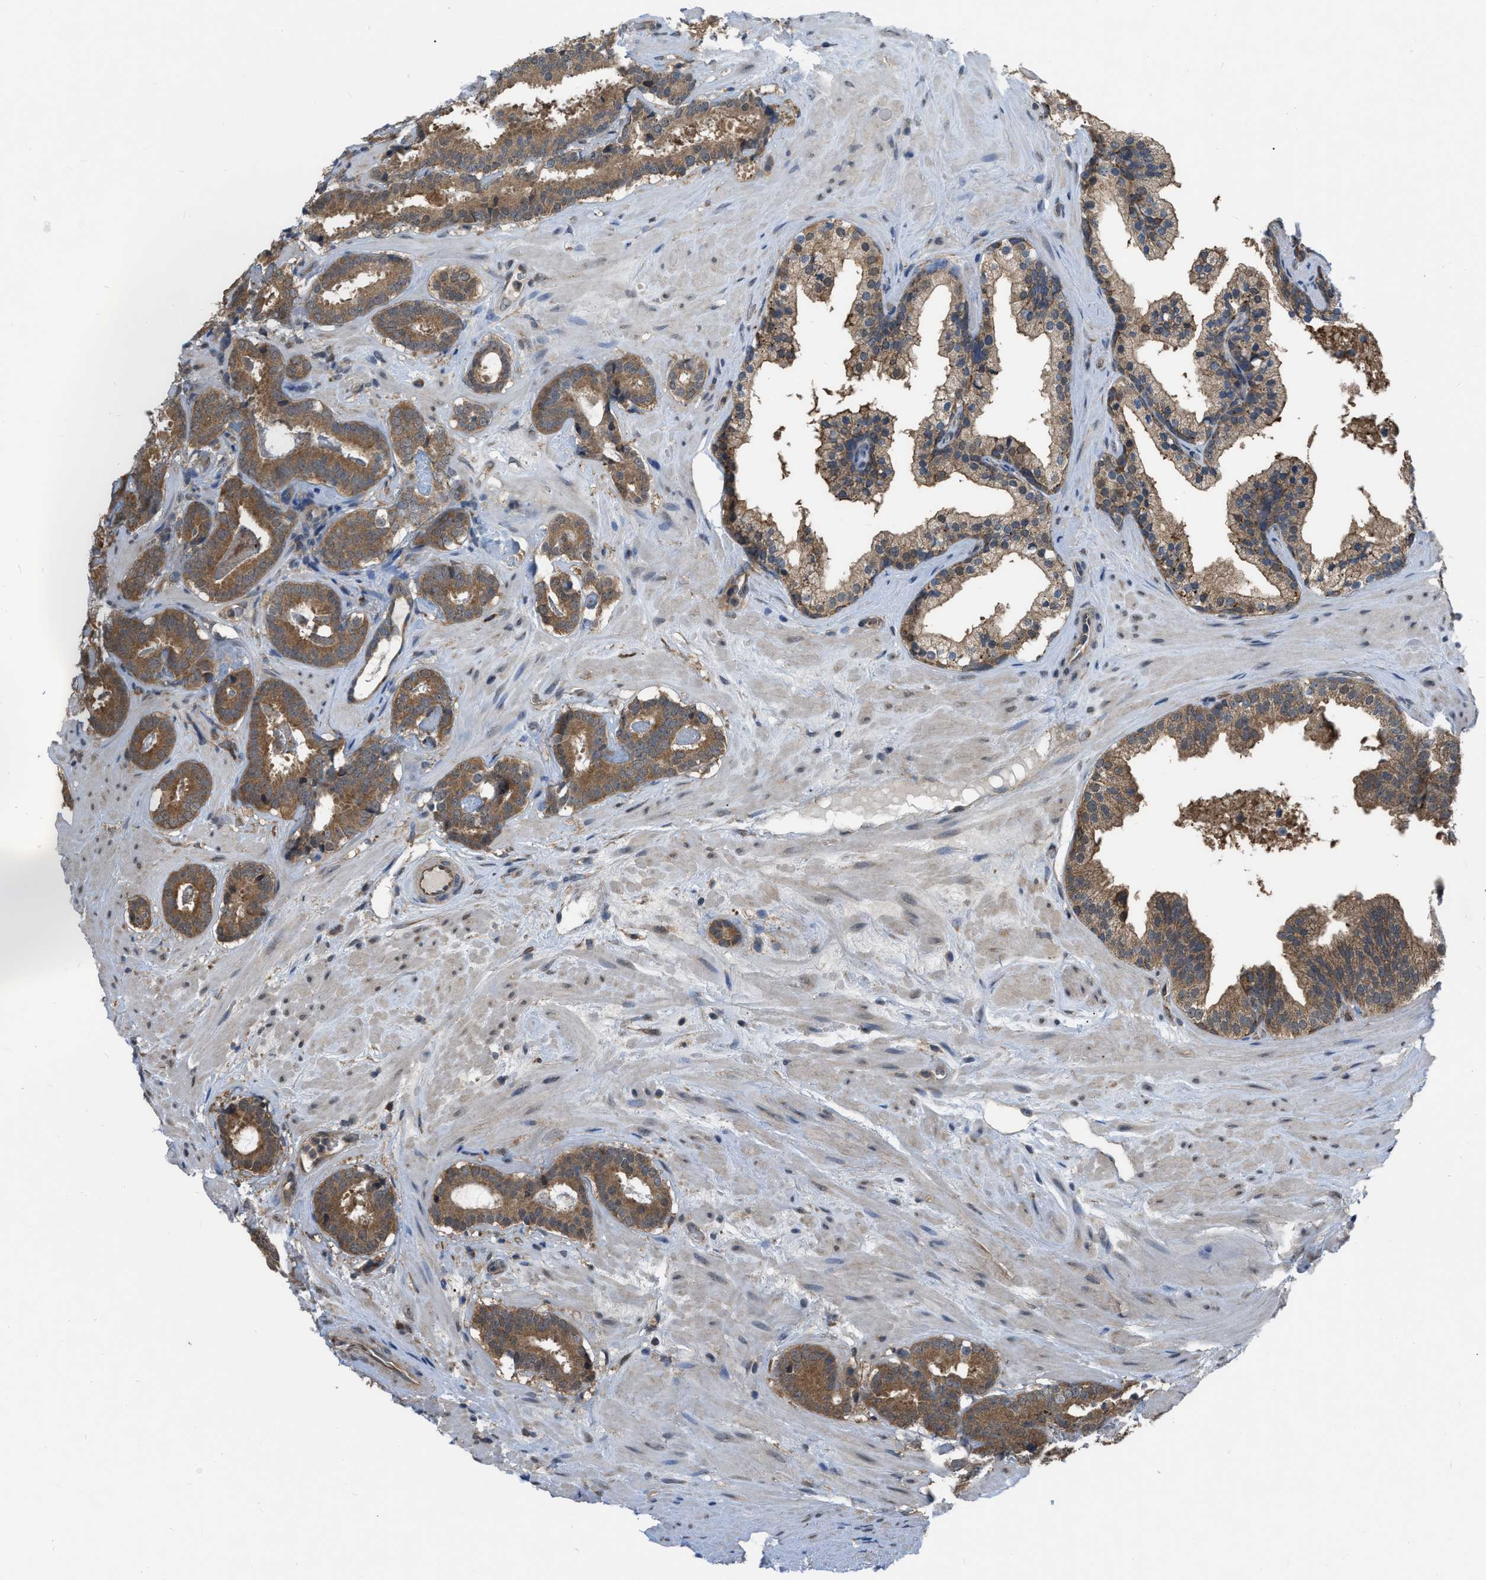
{"staining": {"intensity": "moderate", "quantity": ">75%", "location": "cytoplasmic/membranous"}, "tissue": "prostate cancer", "cell_type": "Tumor cells", "image_type": "cancer", "snomed": [{"axis": "morphology", "description": "Adenocarcinoma, Low grade"}, {"axis": "topography", "description": "Prostate"}], "caption": "Approximately >75% of tumor cells in low-grade adenocarcinoma (prostate) show moderate cytoplasmic/membranous protein staining as visualized by brown immunohistochemical staining.", "gene": "BCL7C", "patient": {"sex": "male", "age": 69}}